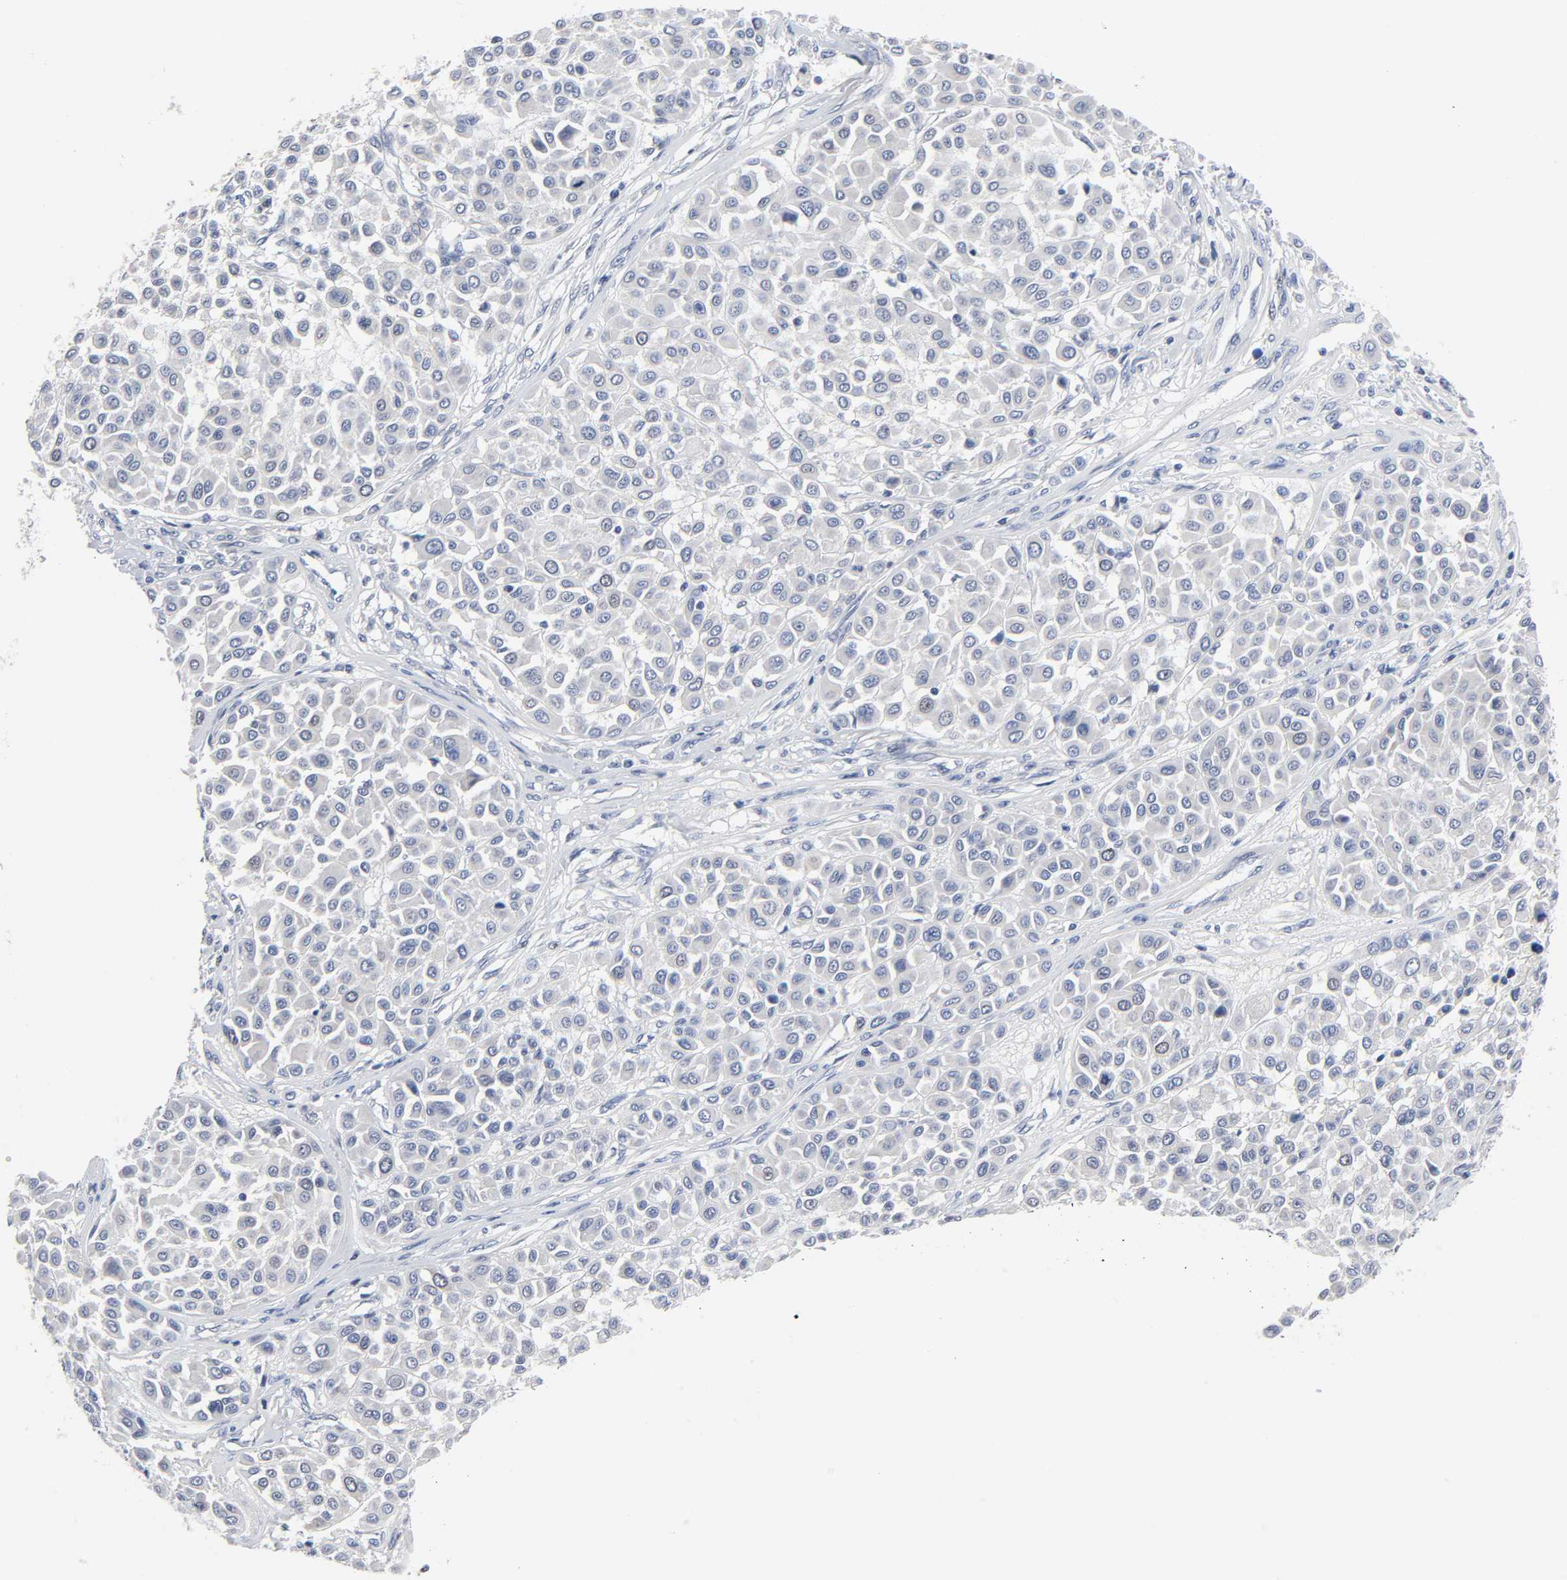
{"staining": {"intensity": "negative", "quantity": "none", "location": "none"}, "tissue": "melanoma", "cell_type": "Tumor cells", "image_type": "cancer", "snomed": [{"axis": "morphology", "description": "Malignant melanoma, Metastatic site"}, {"axis": "topography", "description": "Soft tissue"}], "caption": "IHC of malignant melanoma (metastatic site) demonstrates no expression in tumor cells.", "gene": "WEE1", "patient": {"sex": "male", "age": 41}}